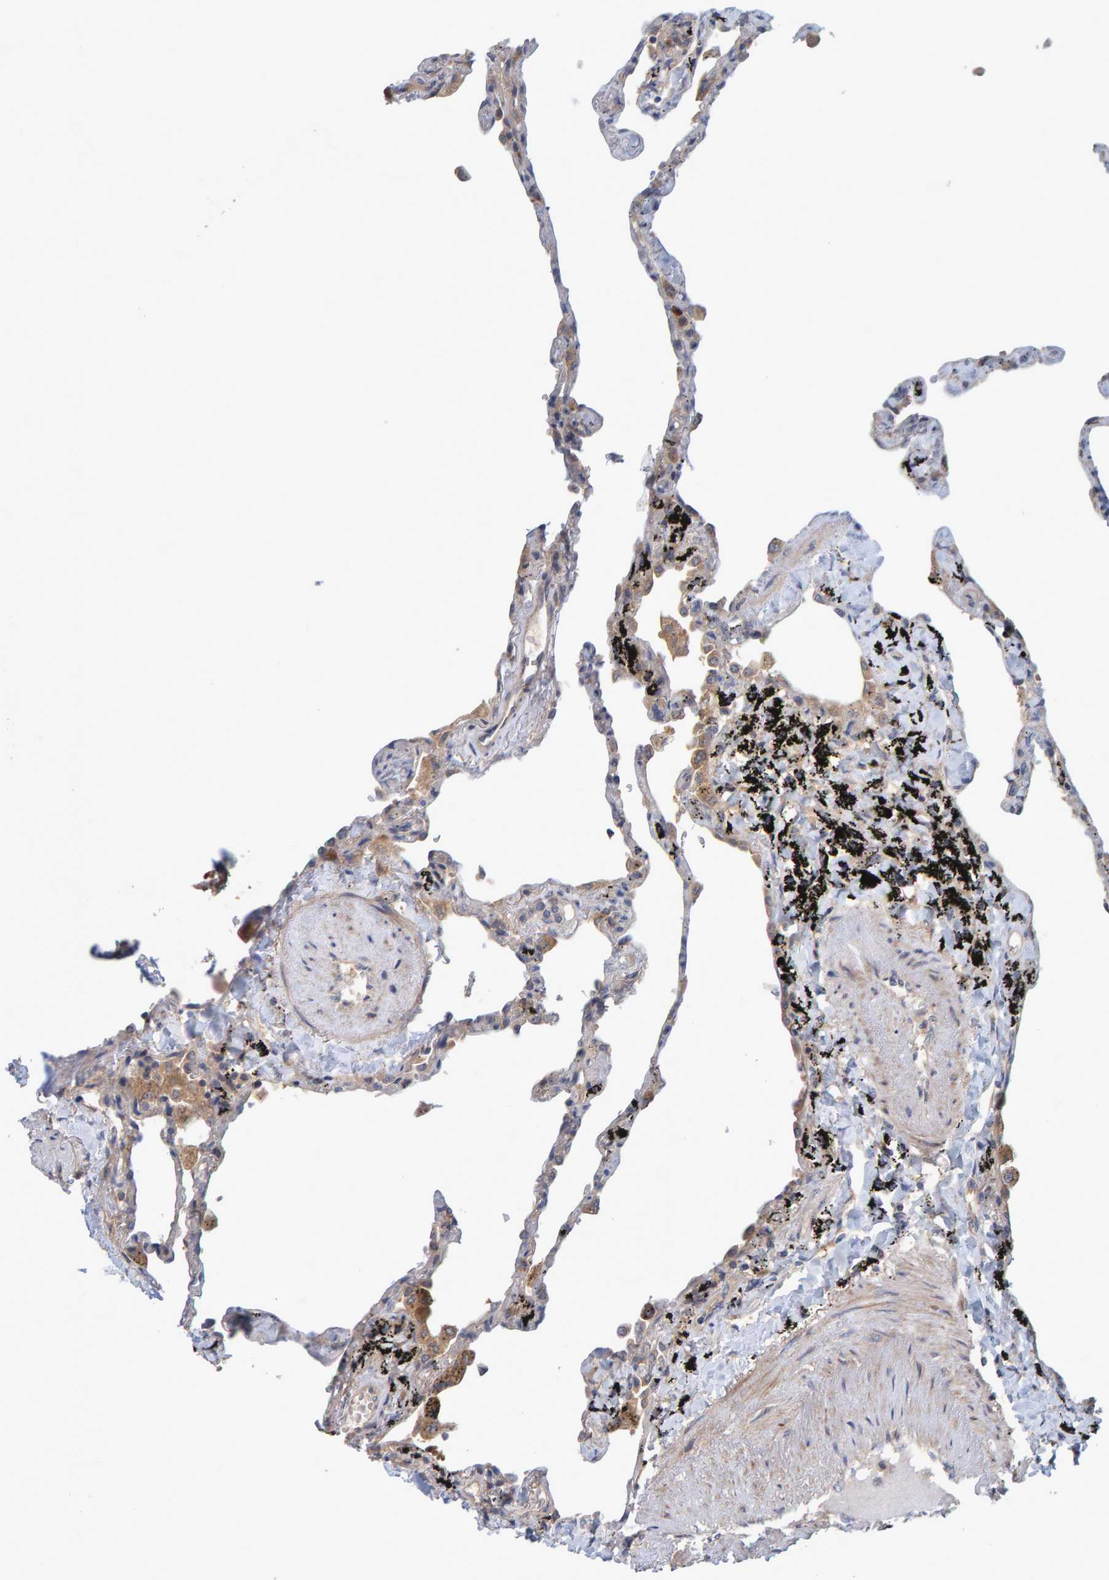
{"staining": {"intensity": "weak", "quantity": "<25%", "location": "cytoplasmic/membranous"}, "tissue": "lung", "cell_type": "Alveolar cells", "image_type": "normal", "snomed": [{"axis": "morphology", "description": "Normal tissue, NOS"}, {"axis": "topography", "description": "Lung"}], "caption": "Immunohistochemical staining of normal human lung shows no significant staining in alveolar cells.", "gene": "TATDN1", "patient": {"sex": "male", "age": 59}}